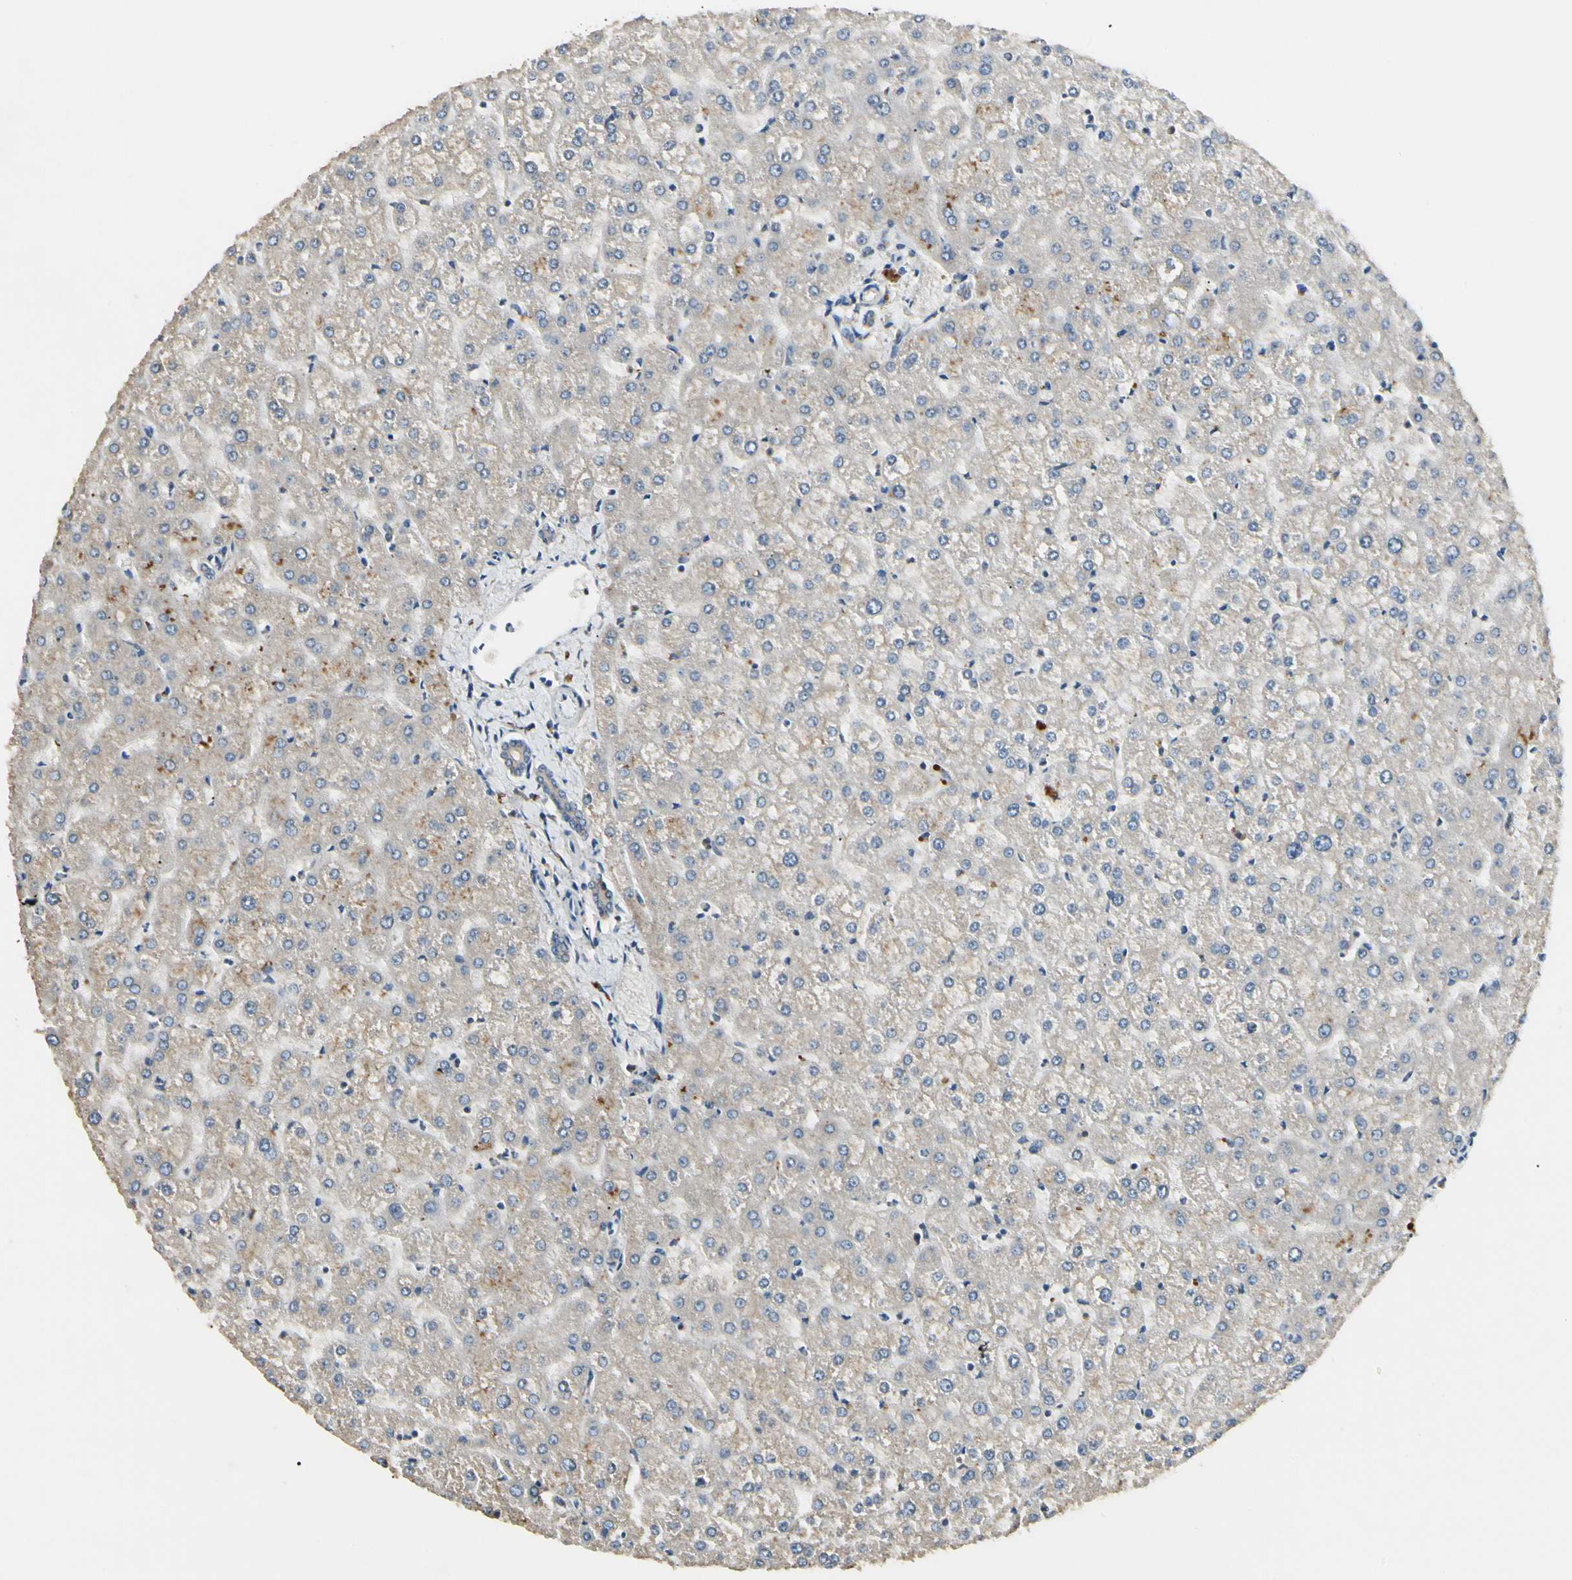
{"staining": {"intensity": "weak", "quantity": ">75%", "location": "none"}, "tissue": "liver", "cell_type": "Cholangiocytes", "image_type": "normal", "snomed": [{"axis": "morphology", "description": "Normal tissue, NOS"}, {"axis": "topography", "description": "Liver"}], "caption": "Human liver stained with a protein marker shows weak staining in cholangiocytes.", "gene": "NME1", "patient": {"sex": "female", "age": 32}}